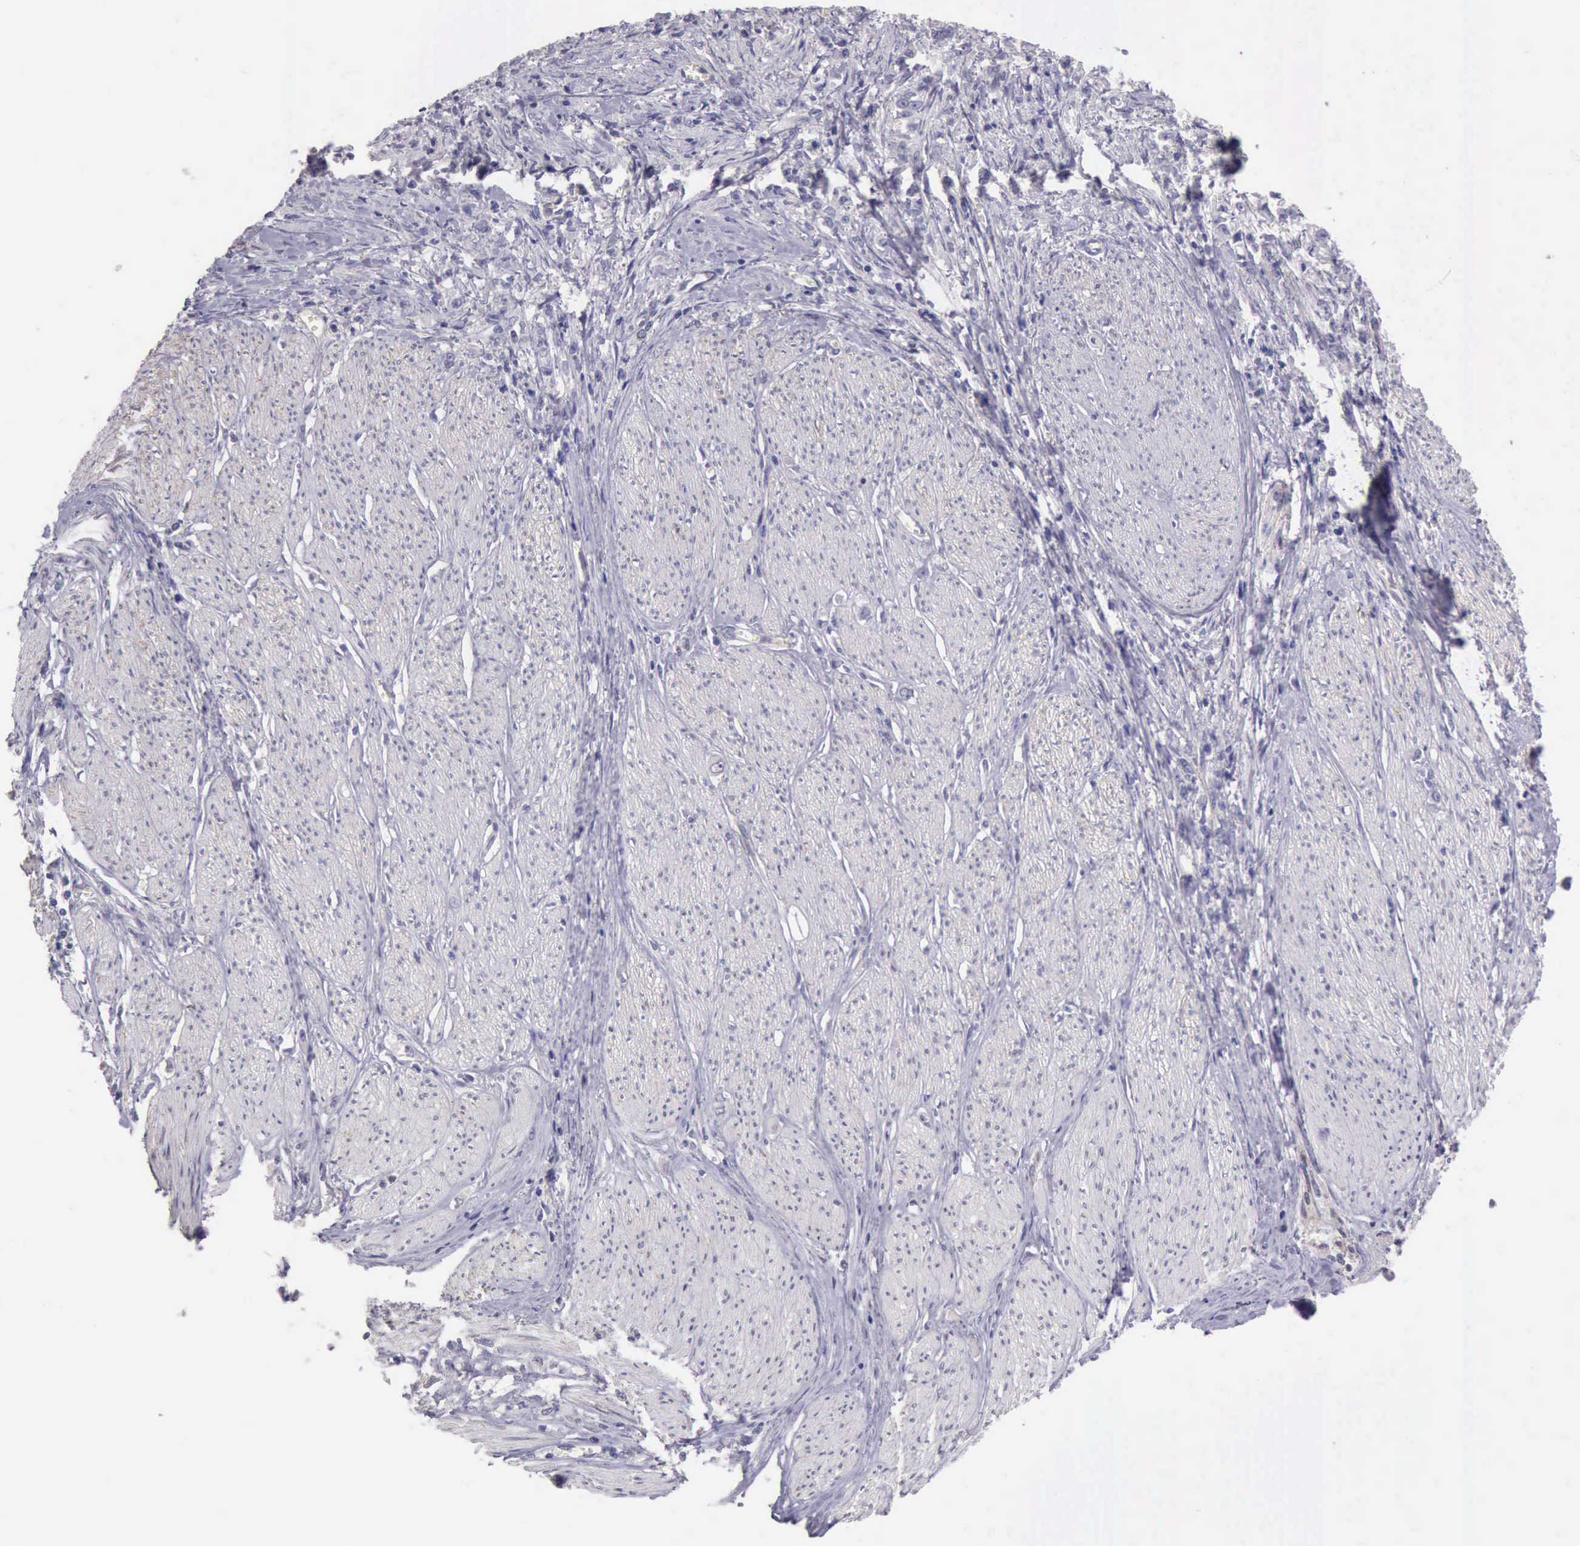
{"staining": {"intensity": "negative", "quantity": "none", "location": "none"}, "tissue": "stomach cancer", "cell_type": "Tumor cells", "image_type": "cancer", "snomed": [{"axis": "morphology", "description": "Adenocarcinoma, NOS"}, {"axis": "topography", "description": "Stomach"}], "caption": "IHC of human stomach adenocarcinoma reveals no expression in tumor cells.", "gene": "KCND1", "patient": {"sex": "male", "age": 72}}